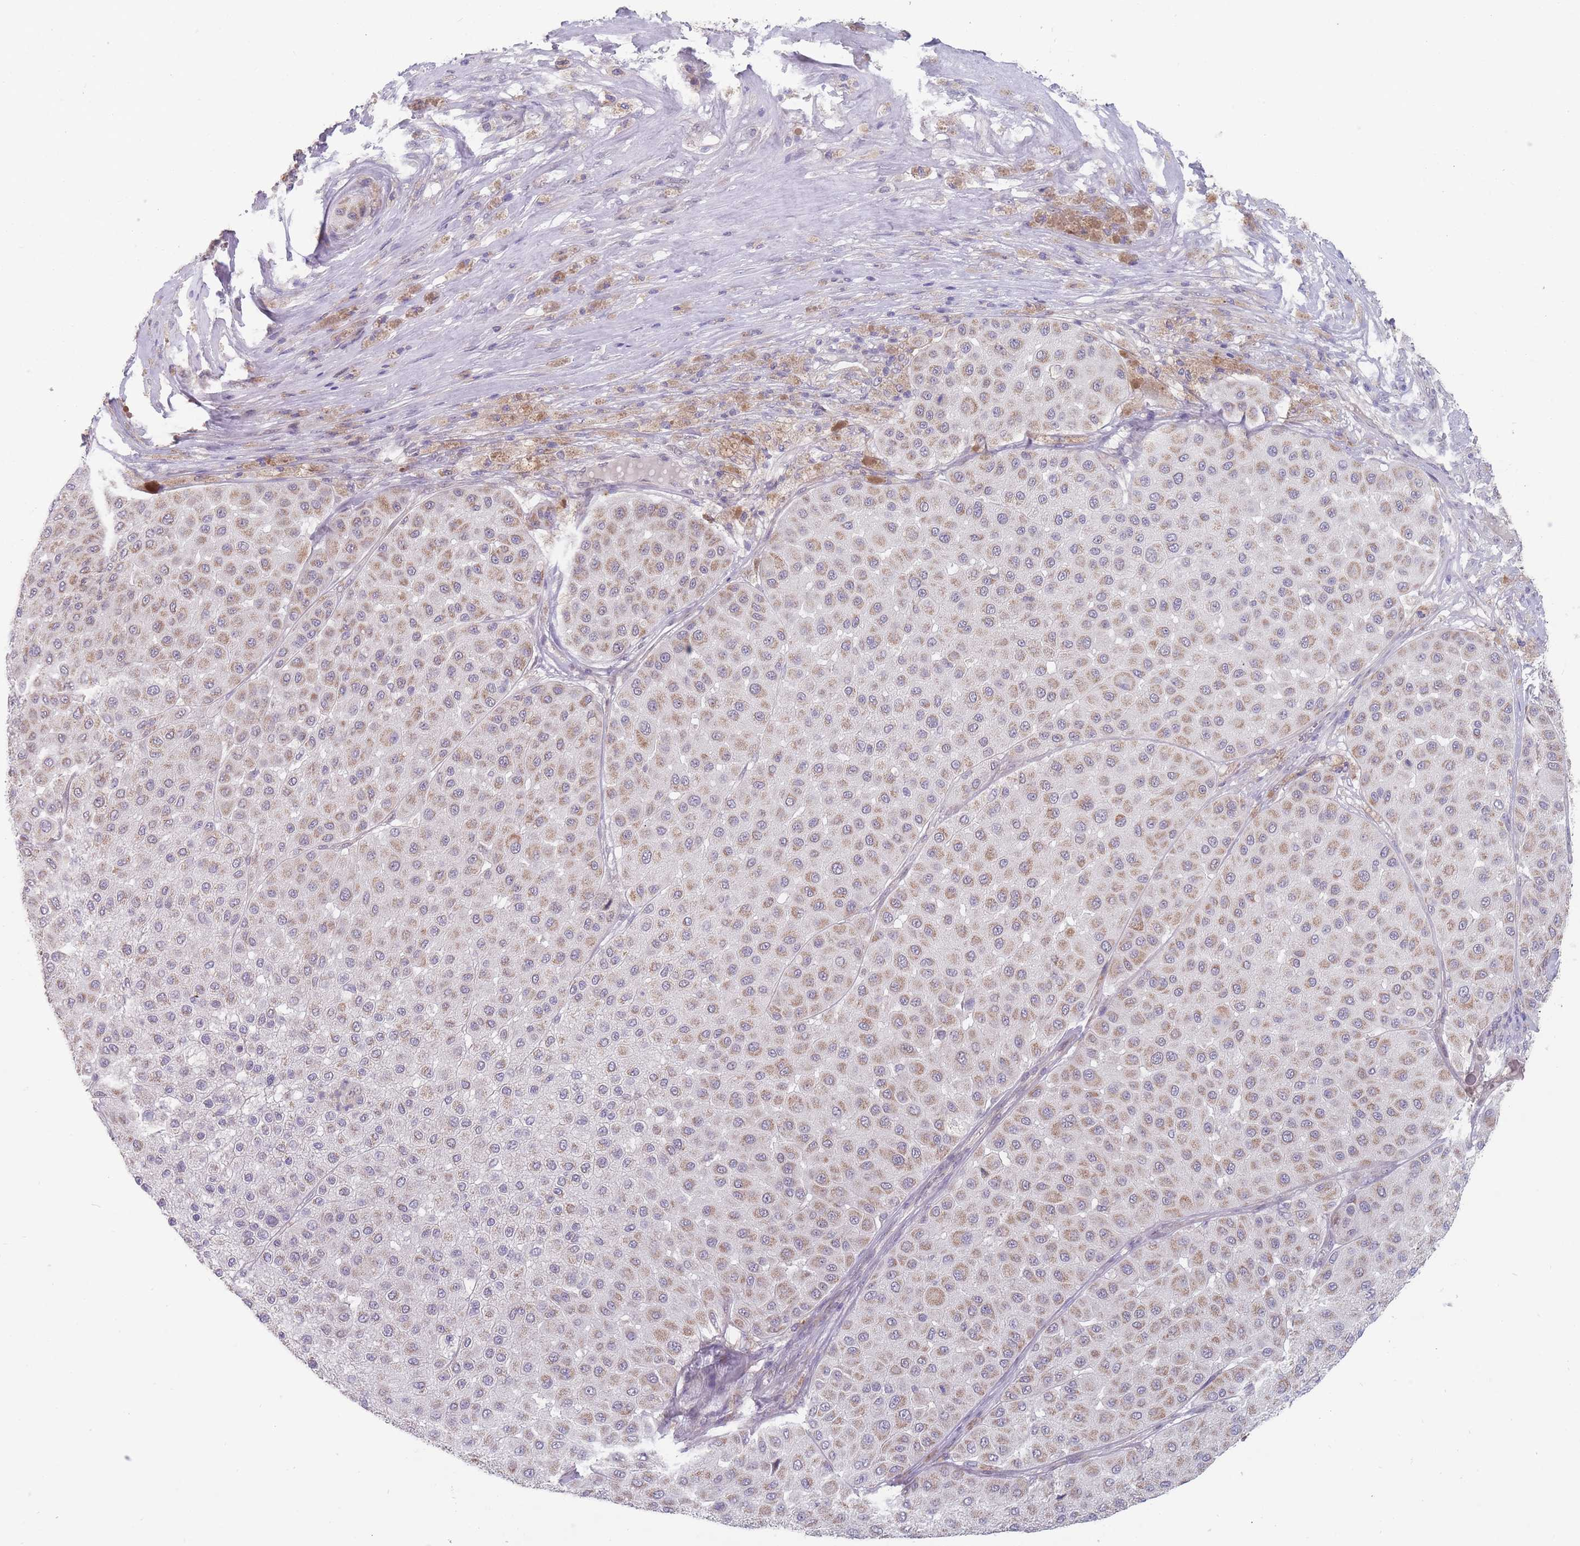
{"staining": {"intensity": "moderate", "quantity": "25%-75%", "location": "cytoplasmic/membranous"}, "tissue": "melanoma", "cell_type": "Tumor cells", "image_type": "cancer", "snomed": [{"axis": "morphology", "description": "Malignant melanoma, Metastatic site"}, {"axis": "topography", "description": "Smooth muscle"}], "caption": "There is medium levels of moderate cytoplasmic/membranous expression in tumor cells of malignant melanoma (metastatic site), as demonstrated by immunohistochemical staining (brown color).", "gene": "PEX7", "patient": {"sex": "male", "age": 41}}